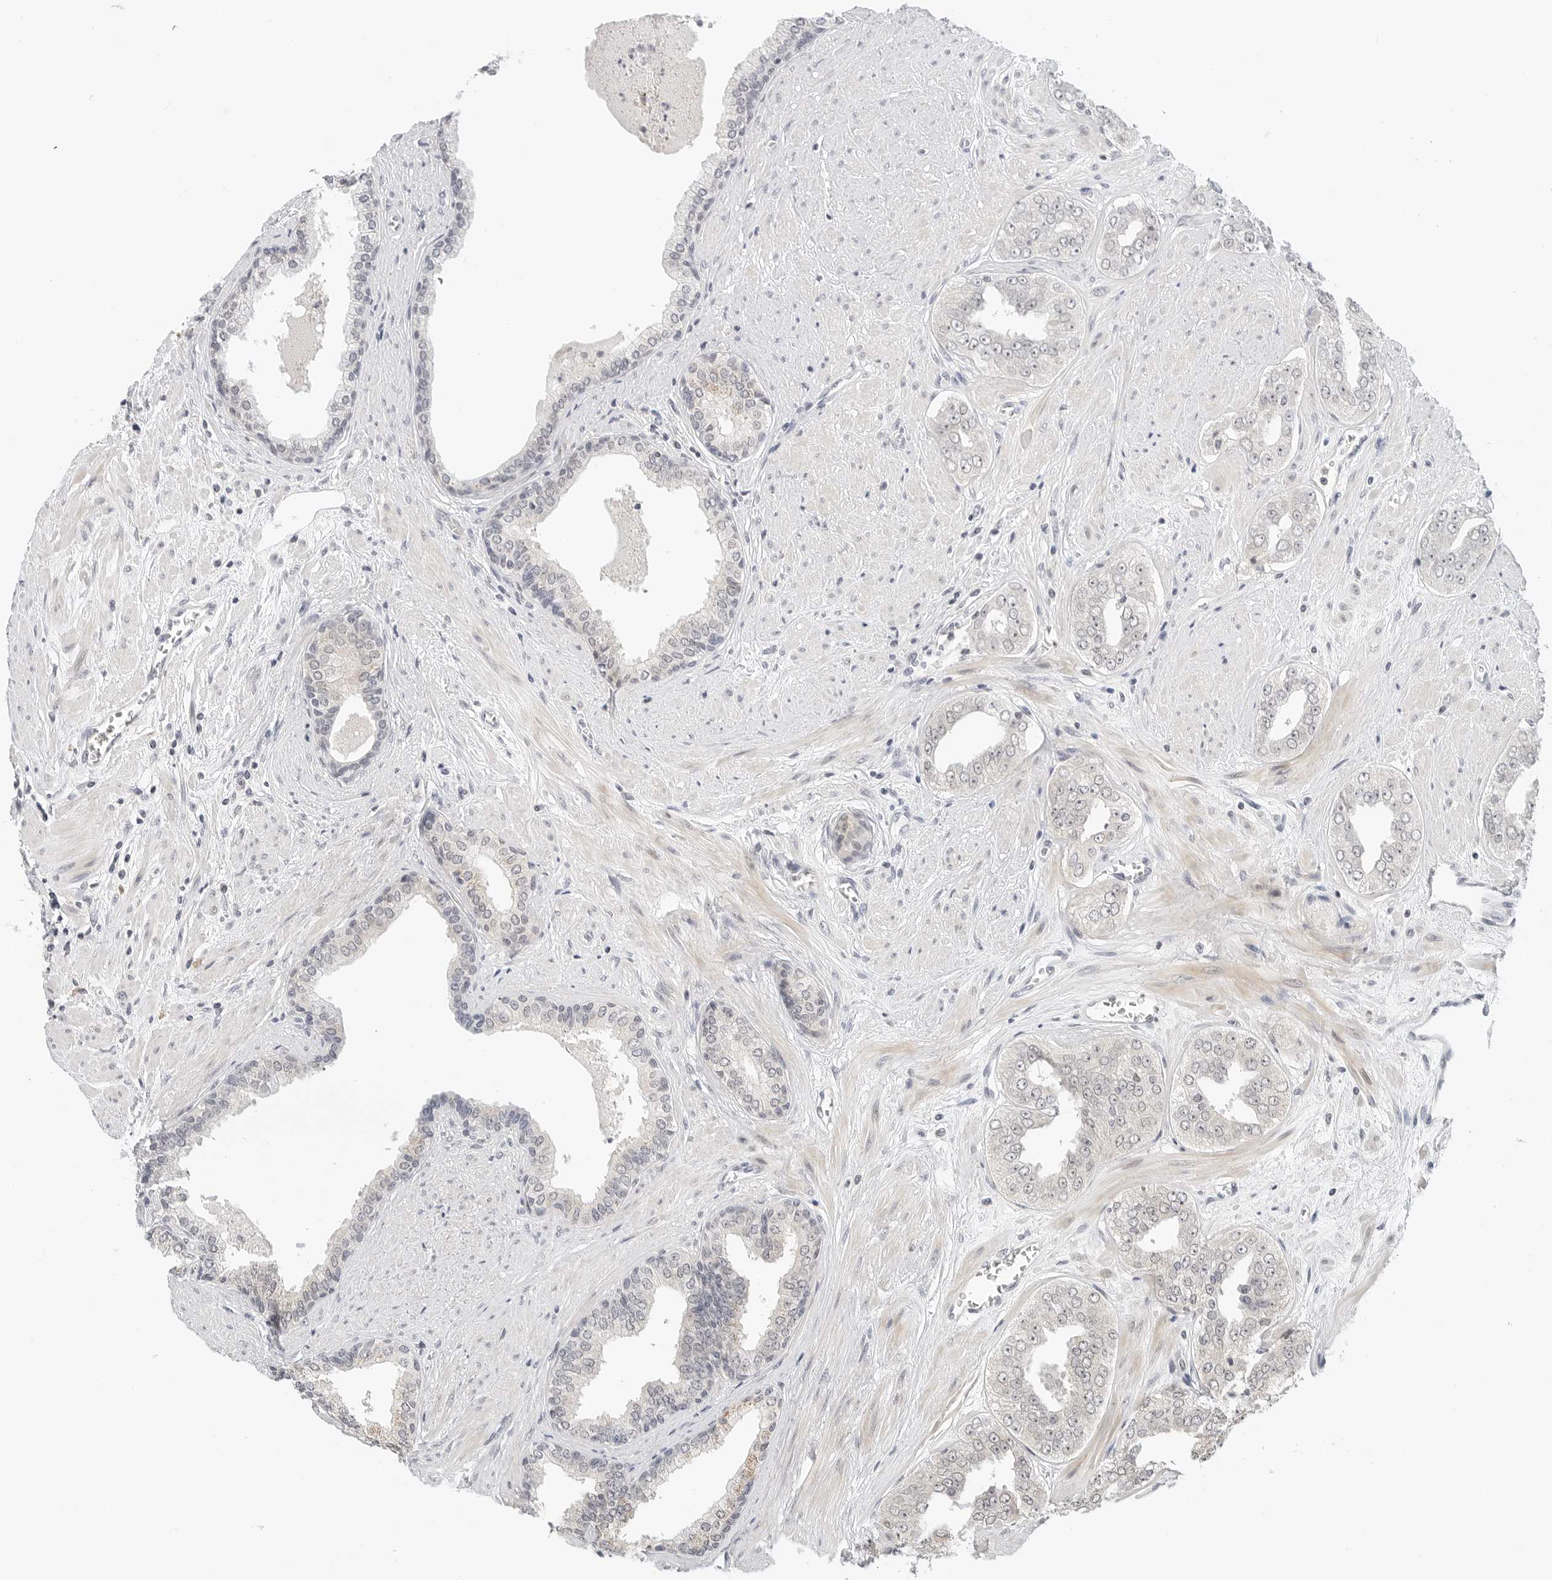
{"staining": {"intensity": "negative", "quantity": "none", "location": "none"}, "tissue": "prostate cancer", "cell_type": "Tumor cells", "image_type": "cancer", "snomed": [{"axis": "morphology", "description": "Adenocarcinoma, High grade"}, {"axis": "topography", "description": "Prostate"}], "caption": "Photomicrograph shows no significant protein staining in tumor cells of prostate cancer. Nuclei are stained in blue.", "gene": "TSEN2", "patient": {"sex": "male", "age": 71}}